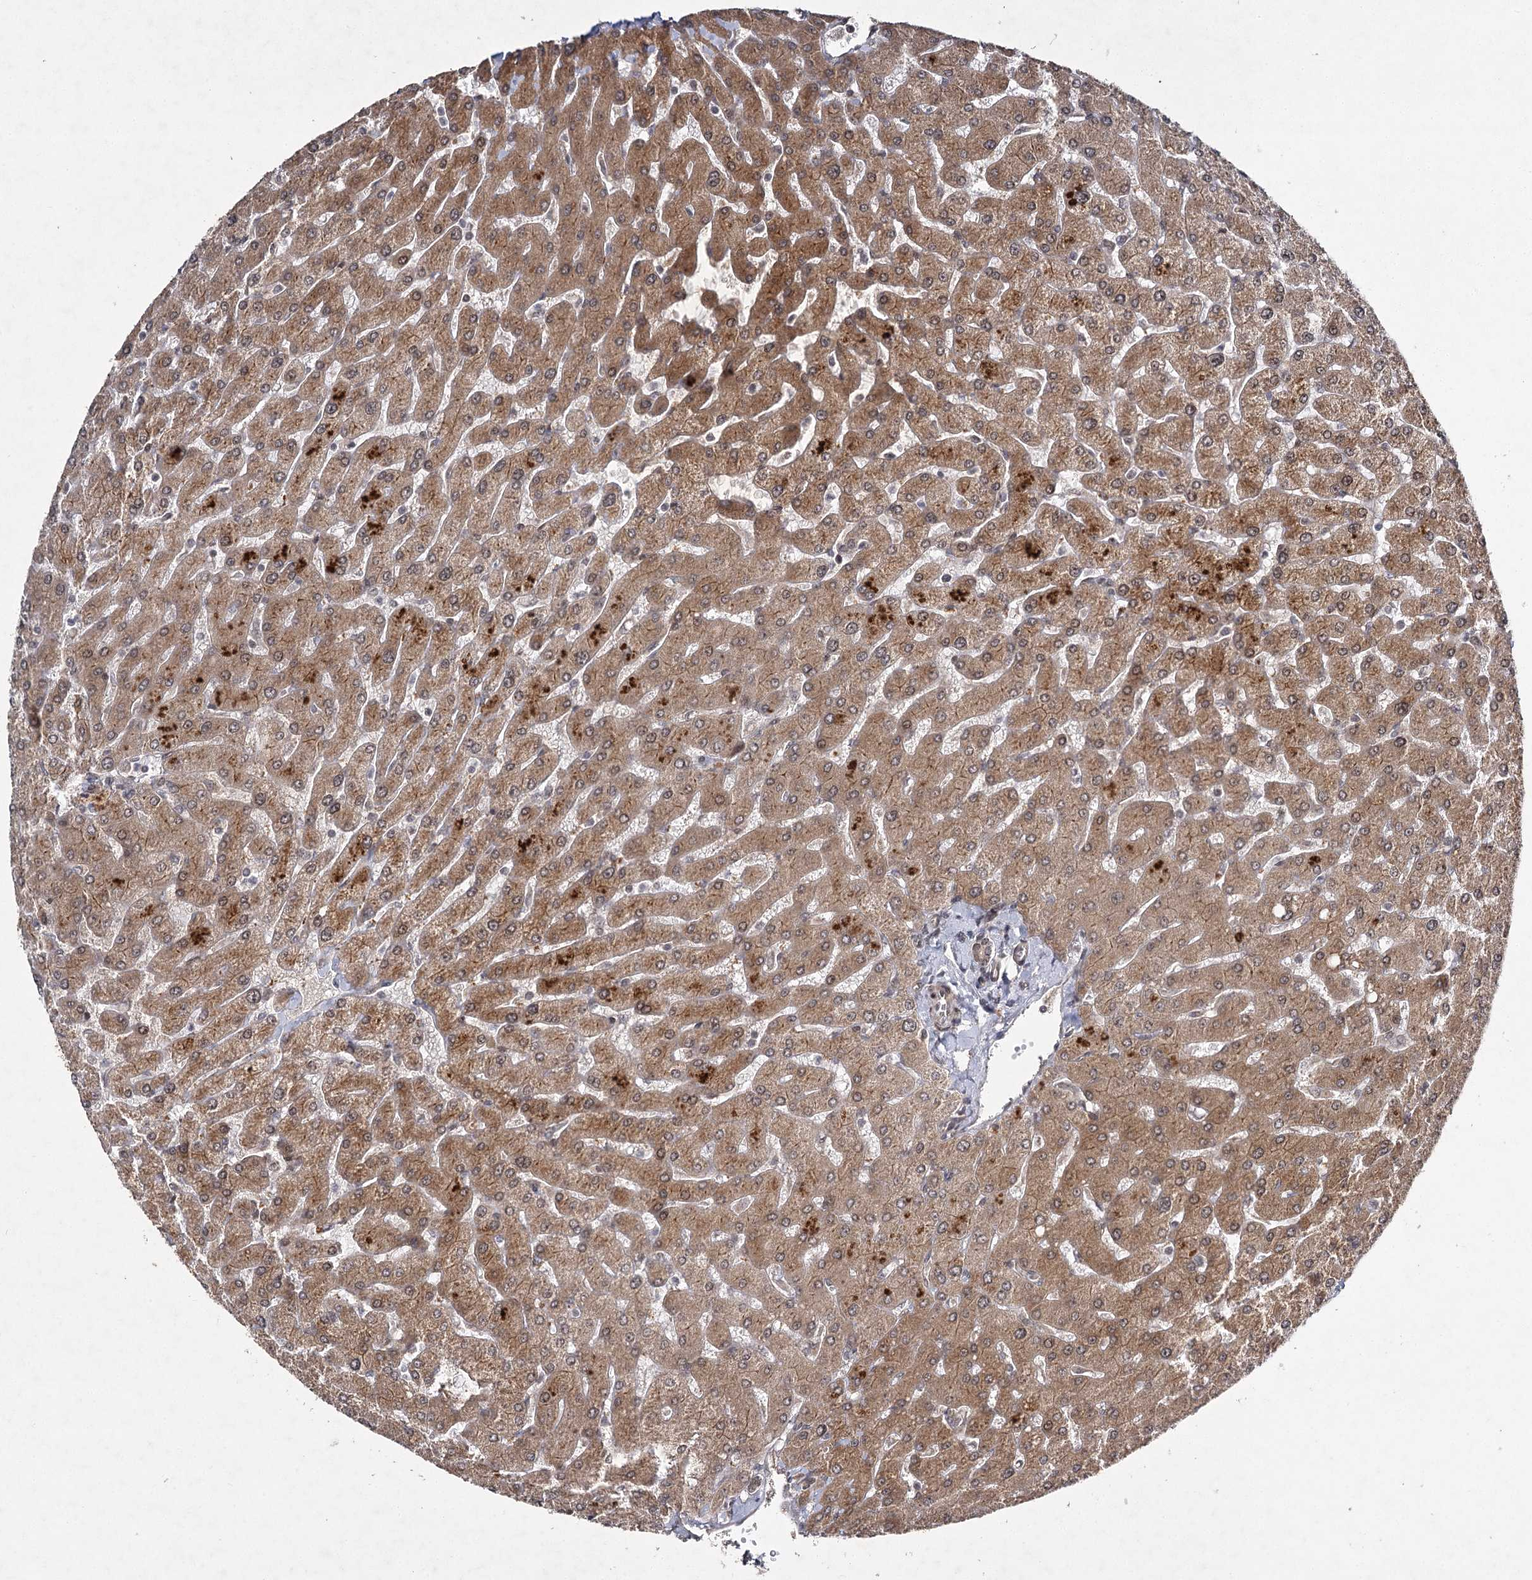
{"staining": {"intensity": "weak", "quantity": ">75%", "location": "cytoplasmic/membranous,nuclear"}, "tissue": "liver", "cell_type": "Cholangiocytes", "image_type": "normal", "snomed": [{"axis": "morphology", "description": "Normal tissue, NOS"}, {"axis": "topography", "description": "Liver"}], "caption": "An immunohistochemistry (IHC) image of benign tissue is shown. Protein staining in brown highlights weak cytoplasmic/membranous,nuclear positivity in liver within cholangiocytes.", "gene": "DCUN1D4", "patient": {"sex": "male", "age": 55}}